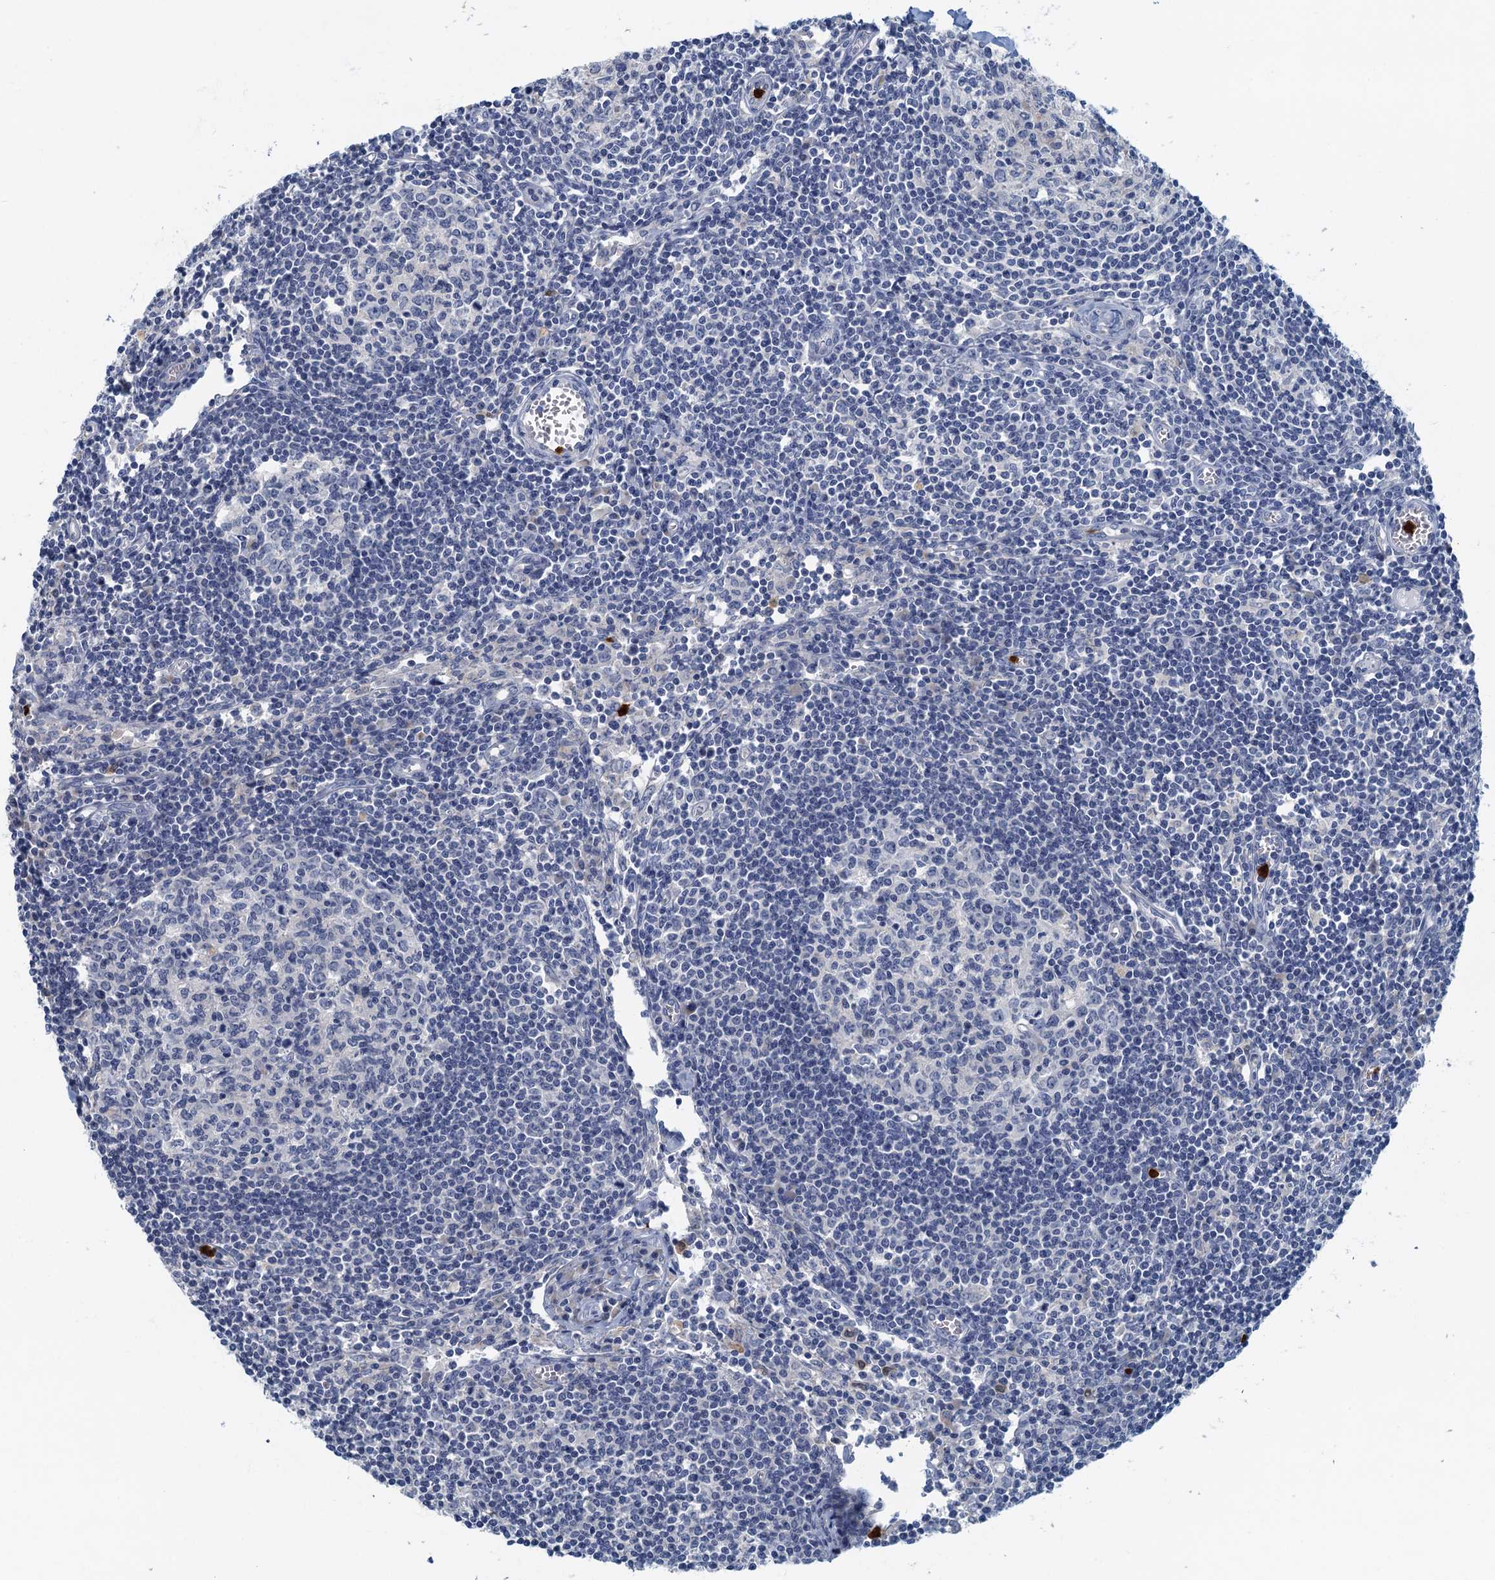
{"staining": {"intensity": "negative", "quantity": "none", "location": "none"}, "tissue": "lymph node", "cell_type": "Germinal center cells", "image_type": "normal", "snomed": [{"axis": "morphology", "description": "Normal tissue, NOS"}, {"axis": "topography", "description": "Lymph node"}], "caption": "Immunohistochemistry micrograph of unremarkable human lymph node stained for a protein (brown), which shows no positivity in germinal center cells.", "gene": "ANKDD1A", "patient": {"sex": "female", "age": 55}}